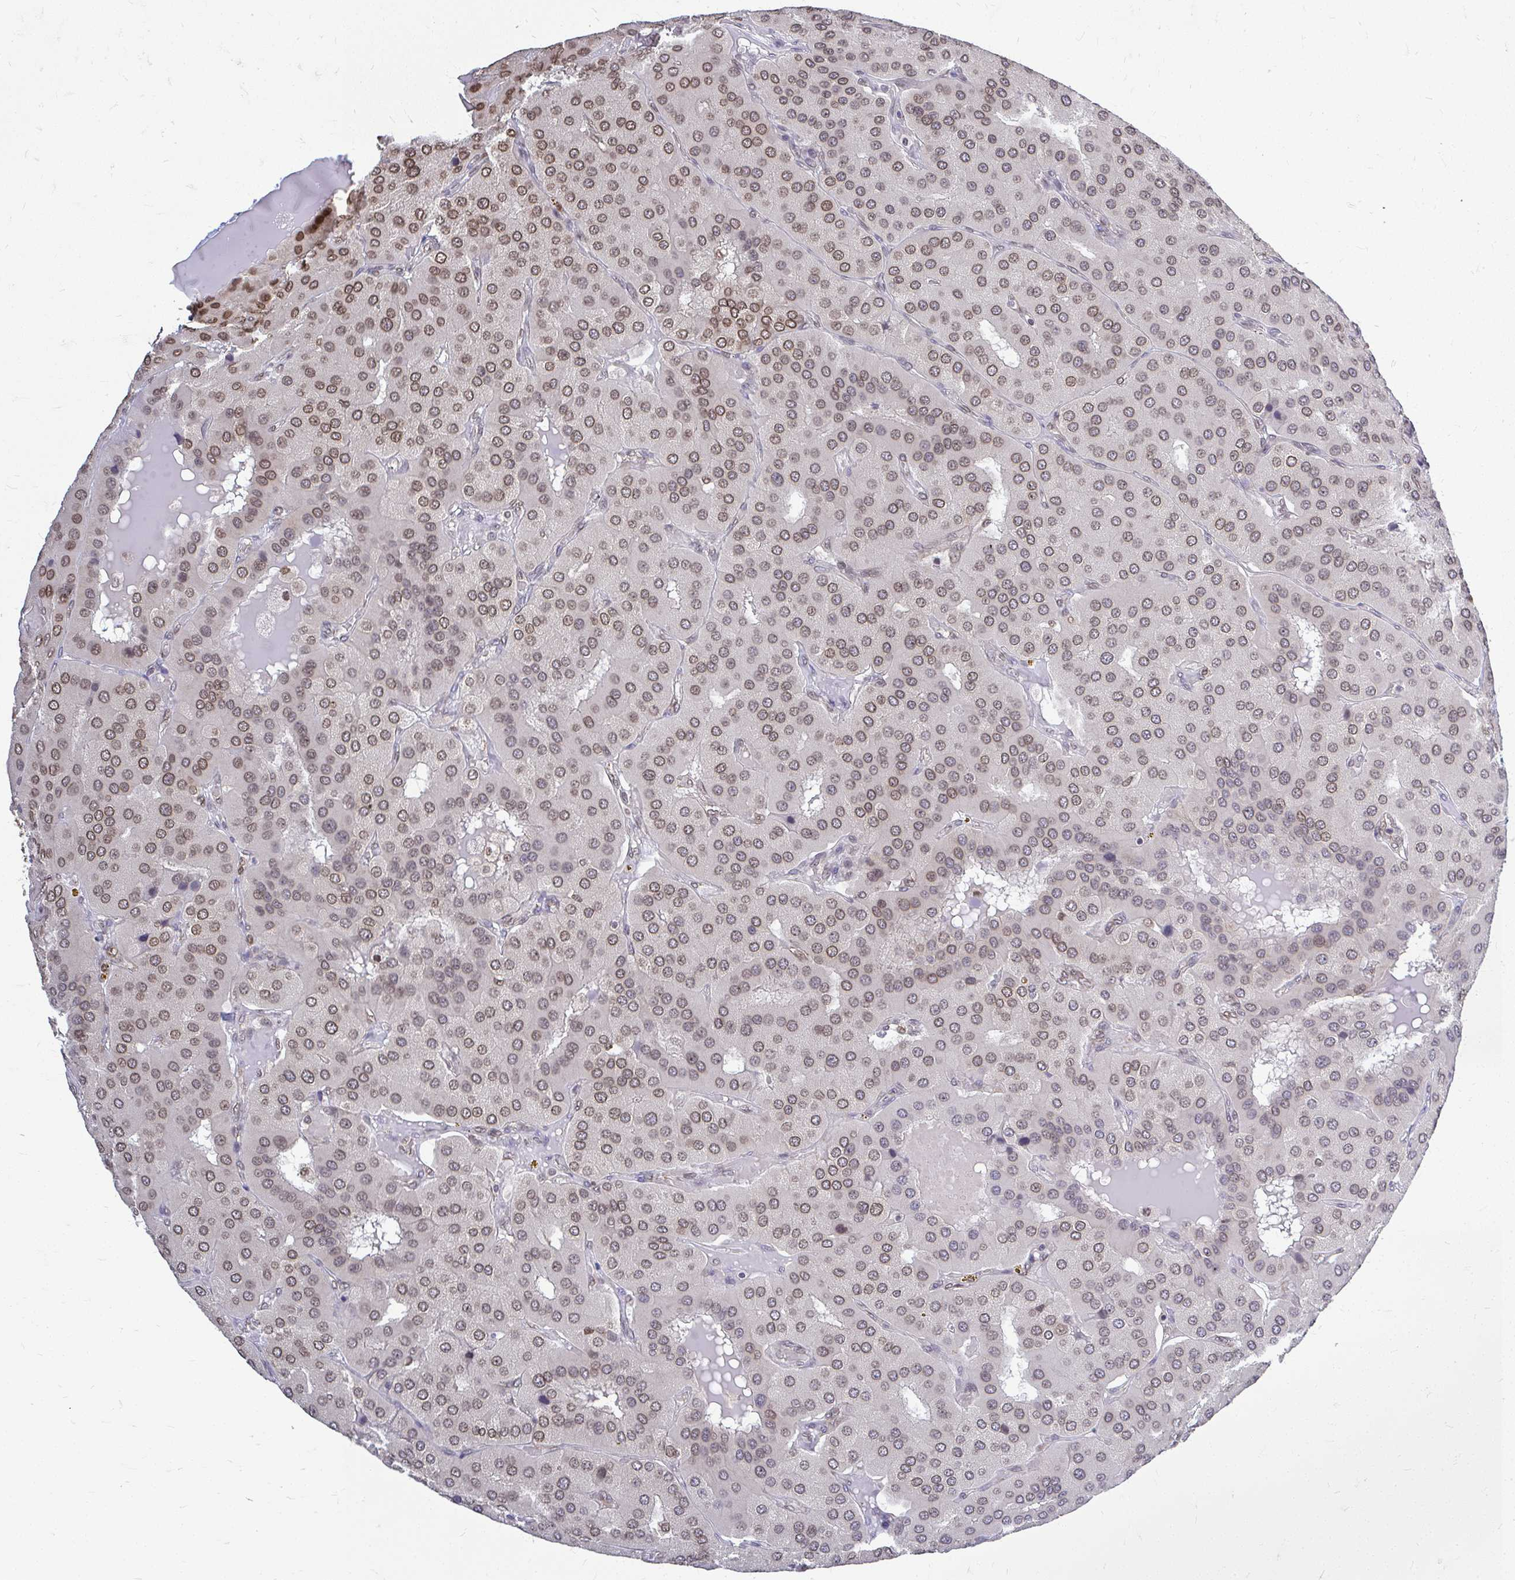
{"staining": {"intensity": "weak", "quantity": ">75%", "location": "cytoplasmic/membranous,nuclear"}, "tissue": "parathyroid gland", "cell_type": "Glandular cells", "image_type": "normal", "snomed": [{"axis": "morphology", "description": "Normal tissue, NOS"}, {"axis": "morphology", "description": "Adenoma, NOS"}, {"axis": "topography", "description": "Parathyroid gland"}], "caption": "A low amount of weak cytoplasmic/membranous,nuclear staining is present in about >75% of glandular cells in benign parathyroid gland. (brown staining indicates protein expression, while blue staining denotes nuclei).", "gene": "XPO1", "patient": {"sex": "female", "age": 86}}